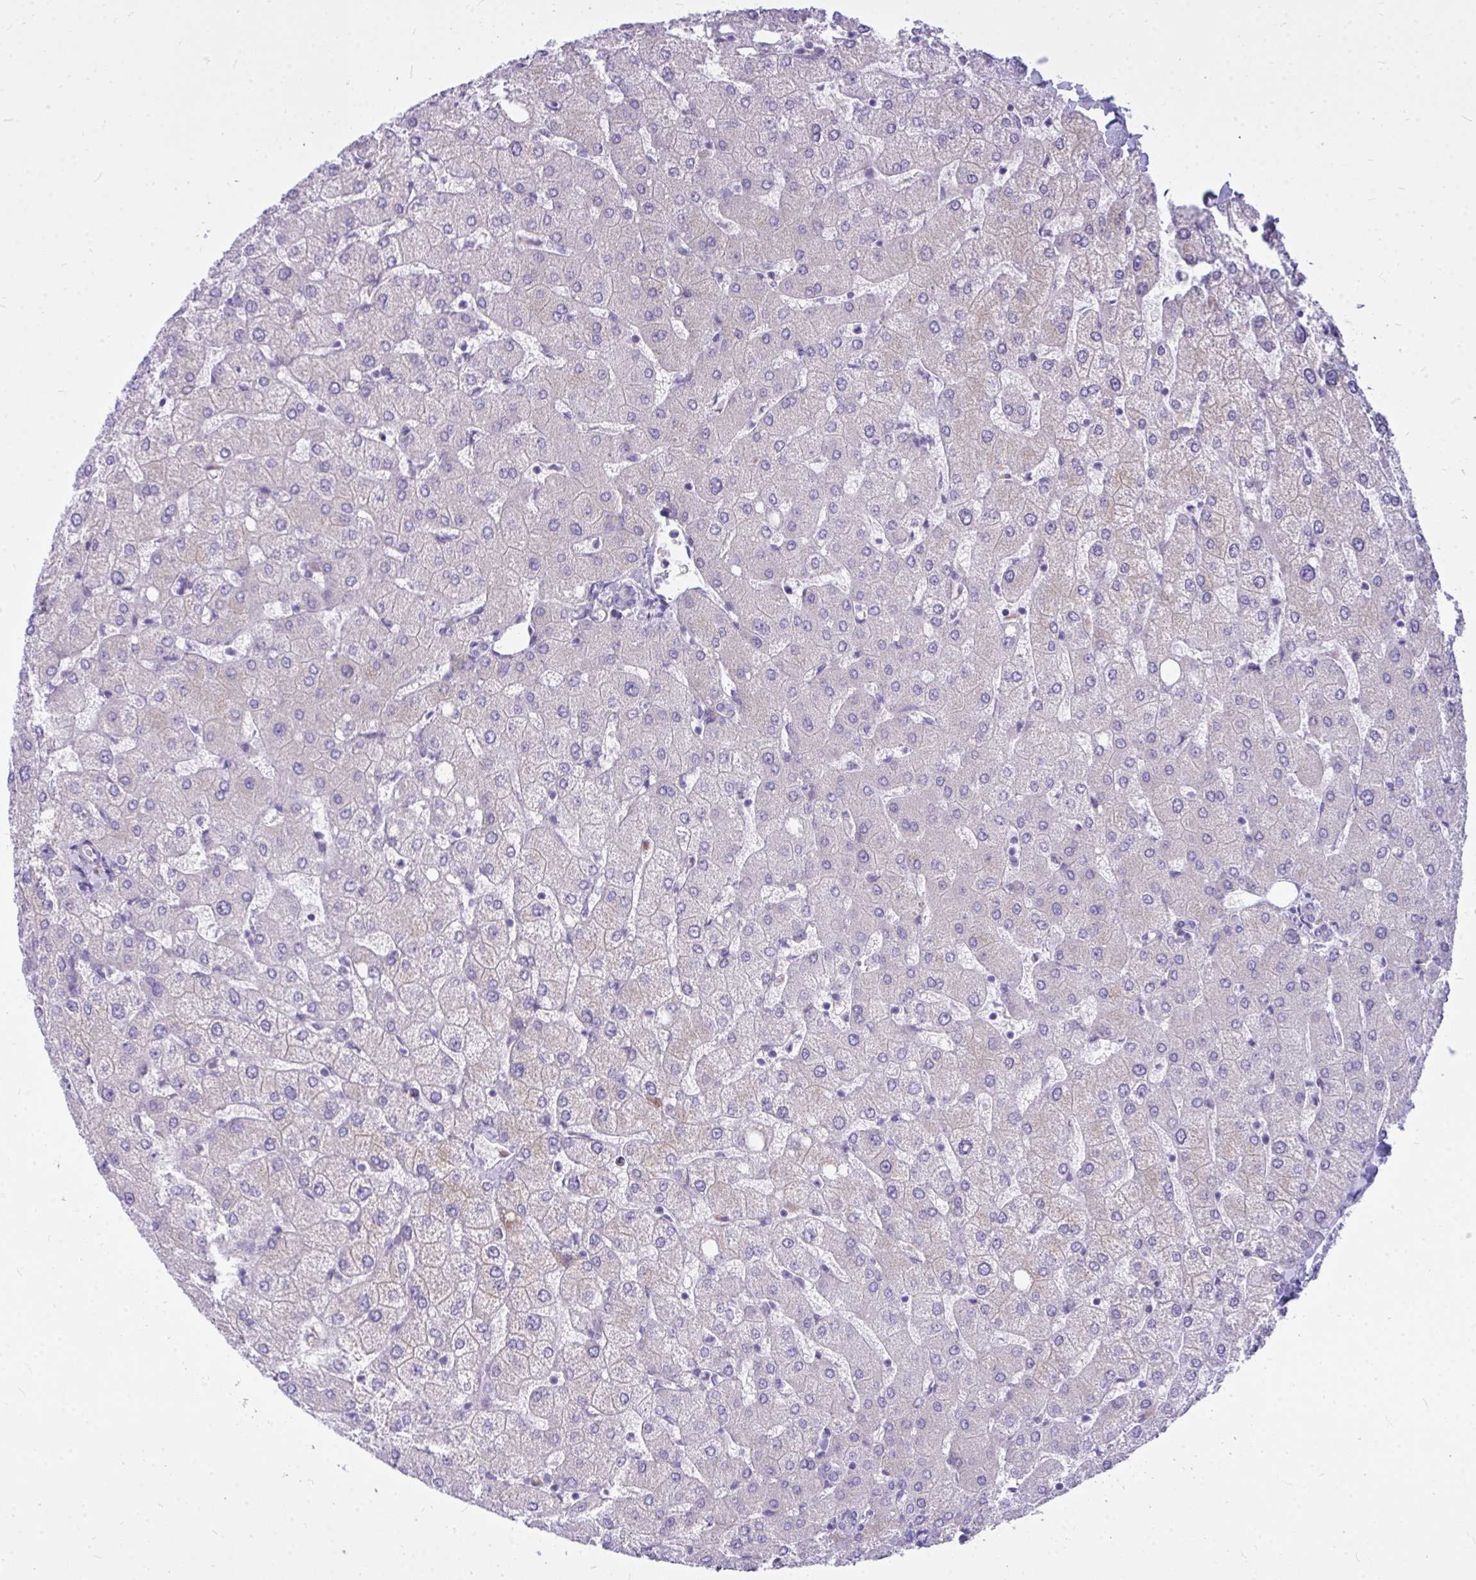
{"staining": {"intensity": "negative", "quantity": "none", "location": "none"}, "tissue": "liver", "cell_type": "Cholangiocytes", "image_type": "normal", "snomed": [{"axis": "morphology", "description": "Normal tissue, NOS"}, {"axis": "topography", "description": "Liver"}], "caption": "Liver stained for a protein using immunohistochemistry (IHC) exhibits no positivity cholangiocytes.", "gene": "ZSCAN25", "patient": {"sex": "female", "age": 54}}